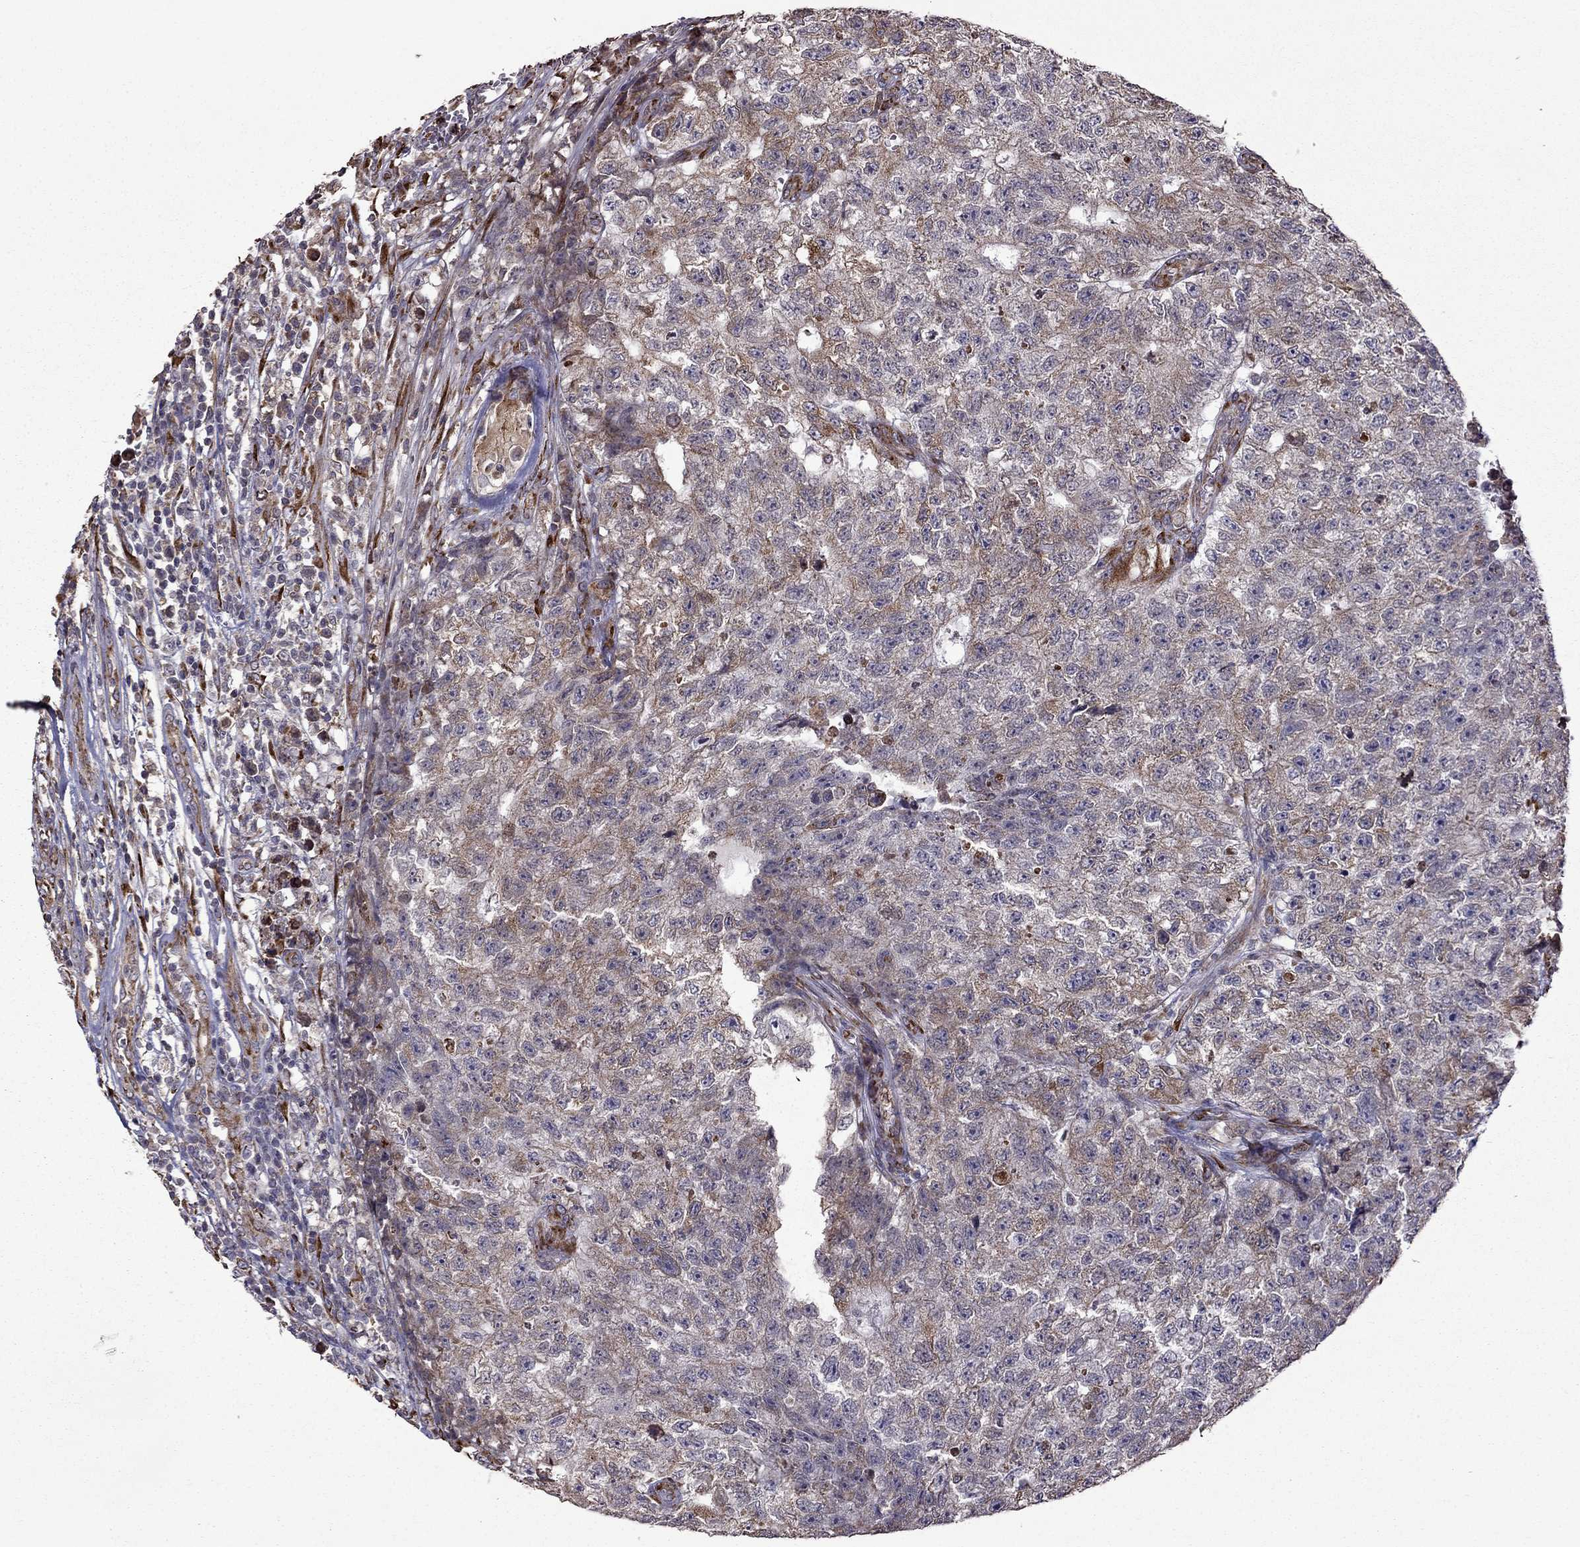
{"staining": {"intensity": "weak", "quantity": ">75%", "location": "cytoplasmic/membranous"}, "tissue": "testis cancer", "cell_type": "Tumor cells", "image_type": "cancer", "snomed": [{"axis": "morphology", "description": "Seminoma, NOS"}, {"axis": "morphology", "description": "Carcinoma, Embryonal, NOS"}, {"axis": "topography", "description": "Testis"}], "caption": "IHC of testis cancer (seminoma) displays low levels of weak cytoplasmic/membranous staining in about >75% of tumor cells. (IHC, brightfield microscopy, high magnification).", "gene": "IKBIP", "patient": {"sex": "male", "age": 22}}